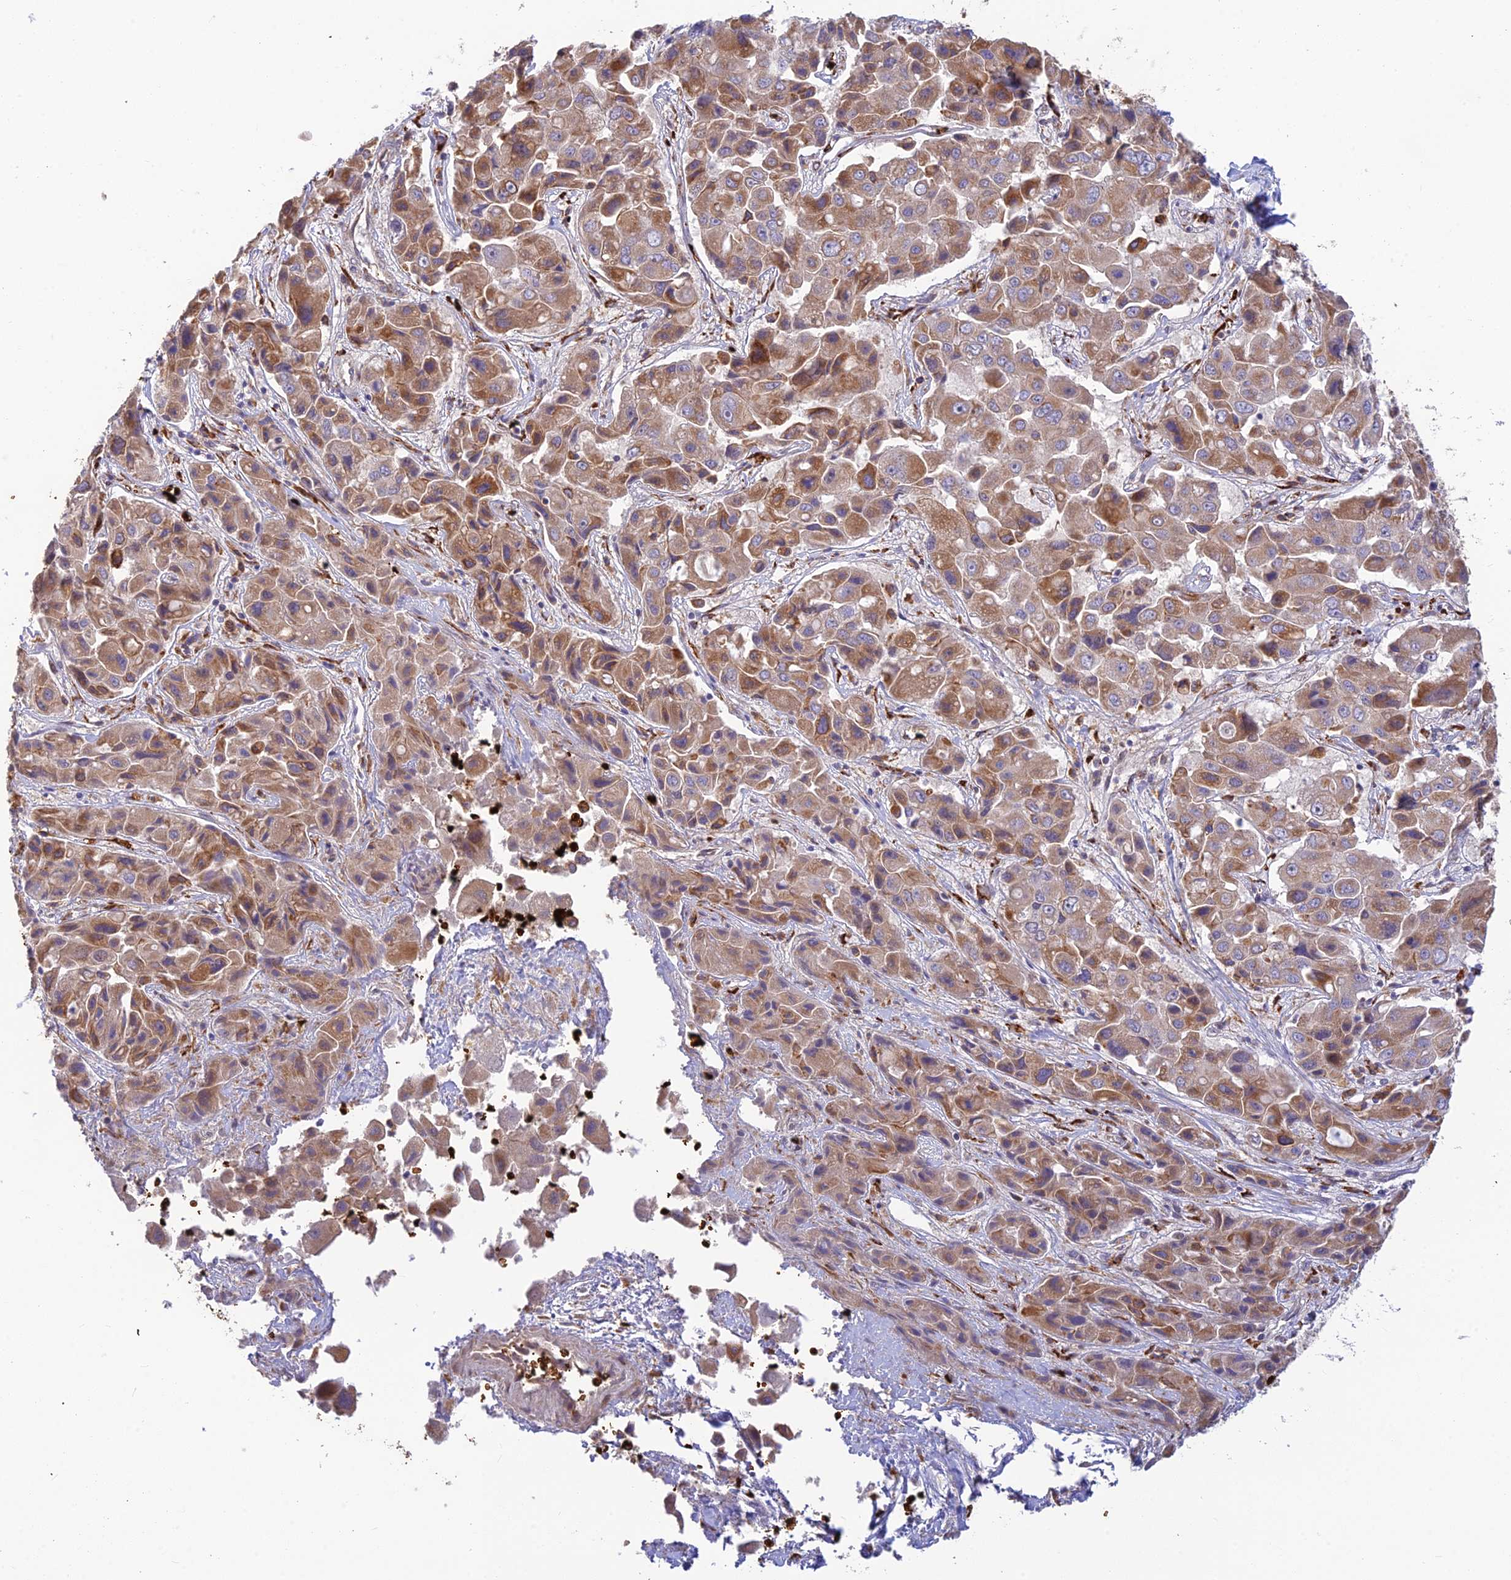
{"staining": {"intensity": "moderate", "quantity": "25%-75%", "location": "cytoplasmic/membranous"}, "tissue": "liver cancer", "cell_type": "Tumor cells", "image_type": "cancer", "snomed": [{"axis": "morphology", "description": "Cholangiocarcinoma"}, {"axis": "topography", "description": "Liver"}], "caption": "Liver cancer (cholangiocarcinoma) stained for a protein displays moderate cytoplasmic/membranous positivity in tumor cells.", "gene": "UFSP2", "patient": {"sex": "male", "age": 67}}